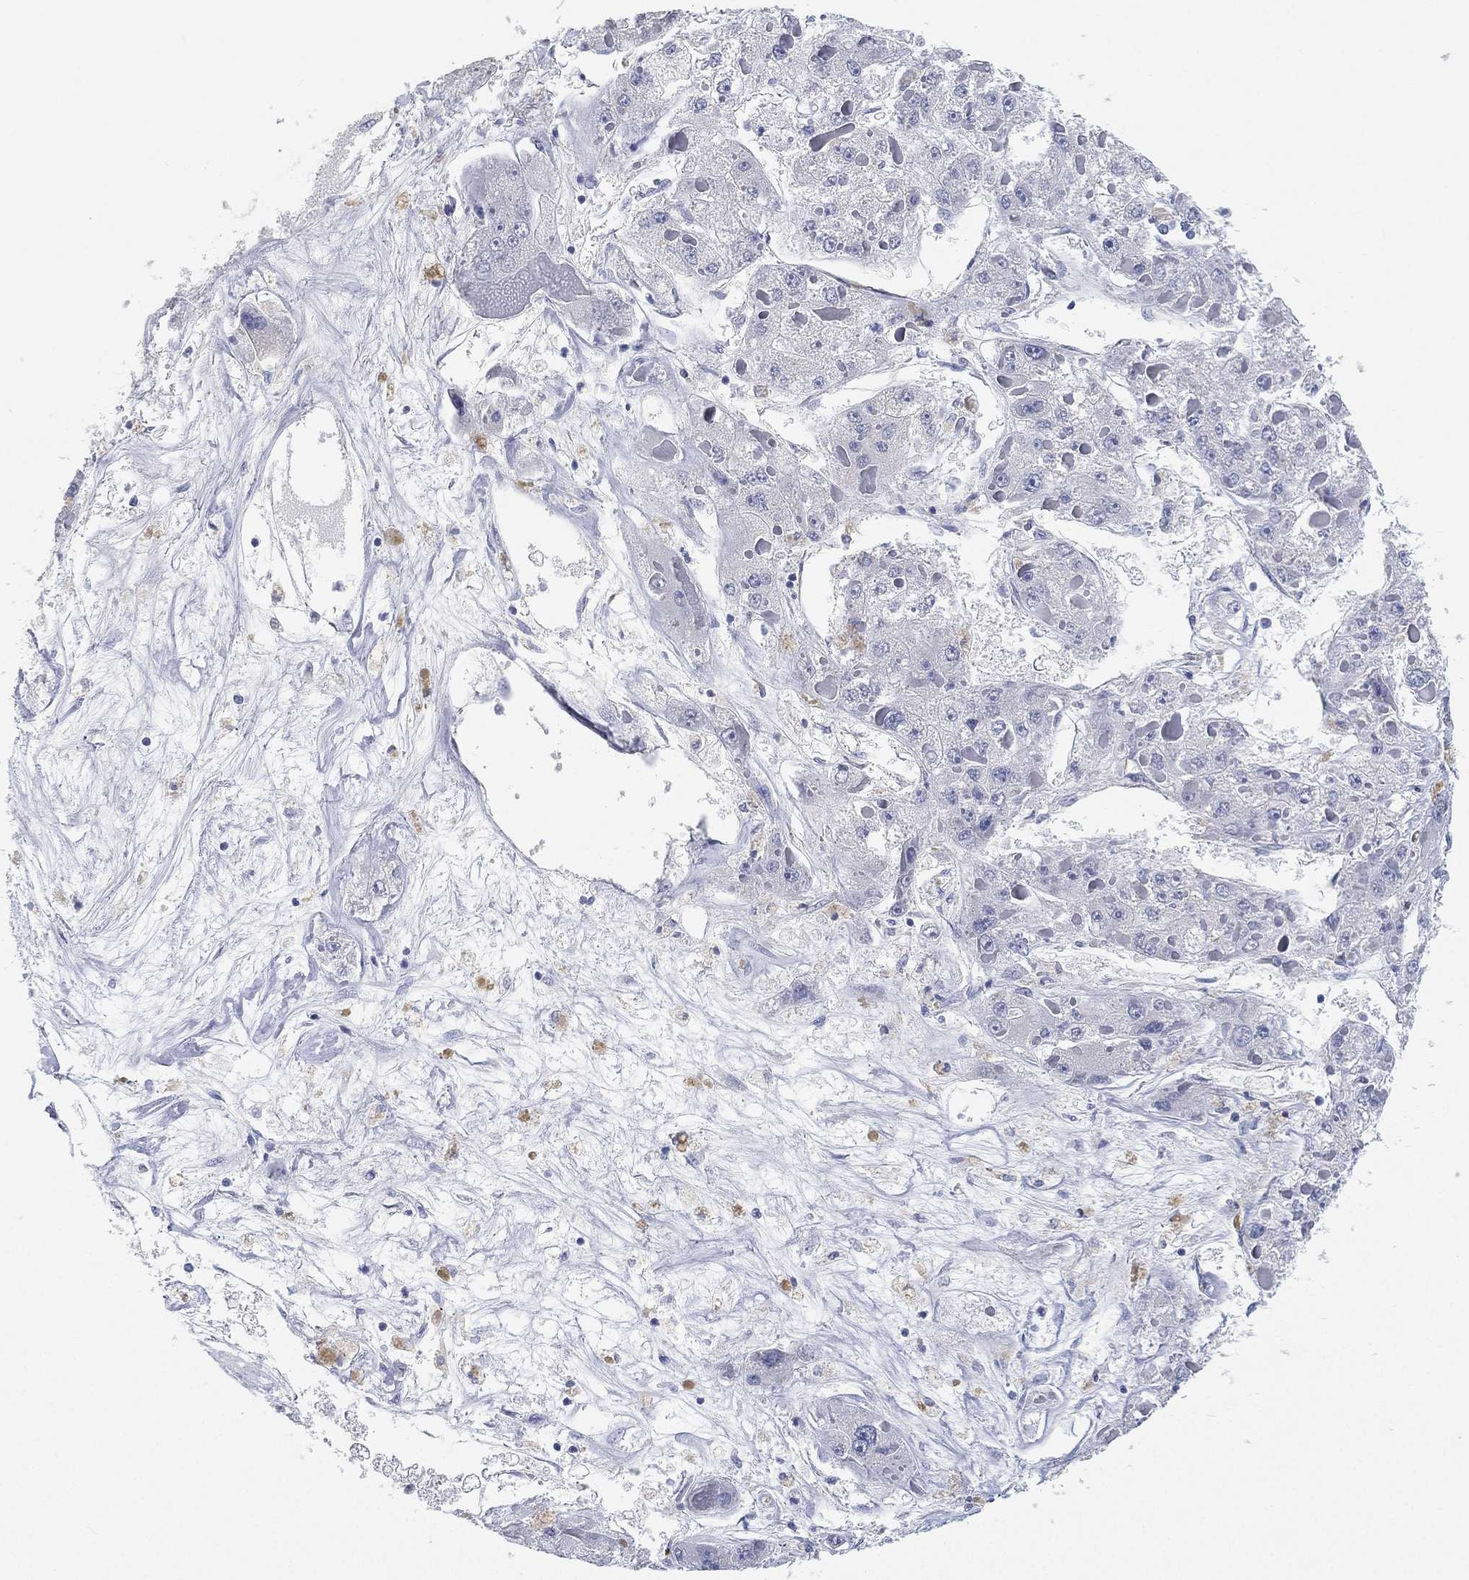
{"staining": {"intensity": "negative", "quantity": "none", "location": "none"}, "tissue": "liver cancer", "cell_type": "Tumor cells", "image_type": "cancer", "snomed": [{"axis": "morphology", "description": "Carcinoma, Hepatocellular, NOS"}, {"axis": "topography", "description": "Liver"}], "caption": "The immunohistochemistry (IHC) photomicrograph has no significant positivity in tumor cells of liver hepatocellular carcinoma tissue.", "gene": "FAM187B", "patient": {"sex": "female", "age": 73}}